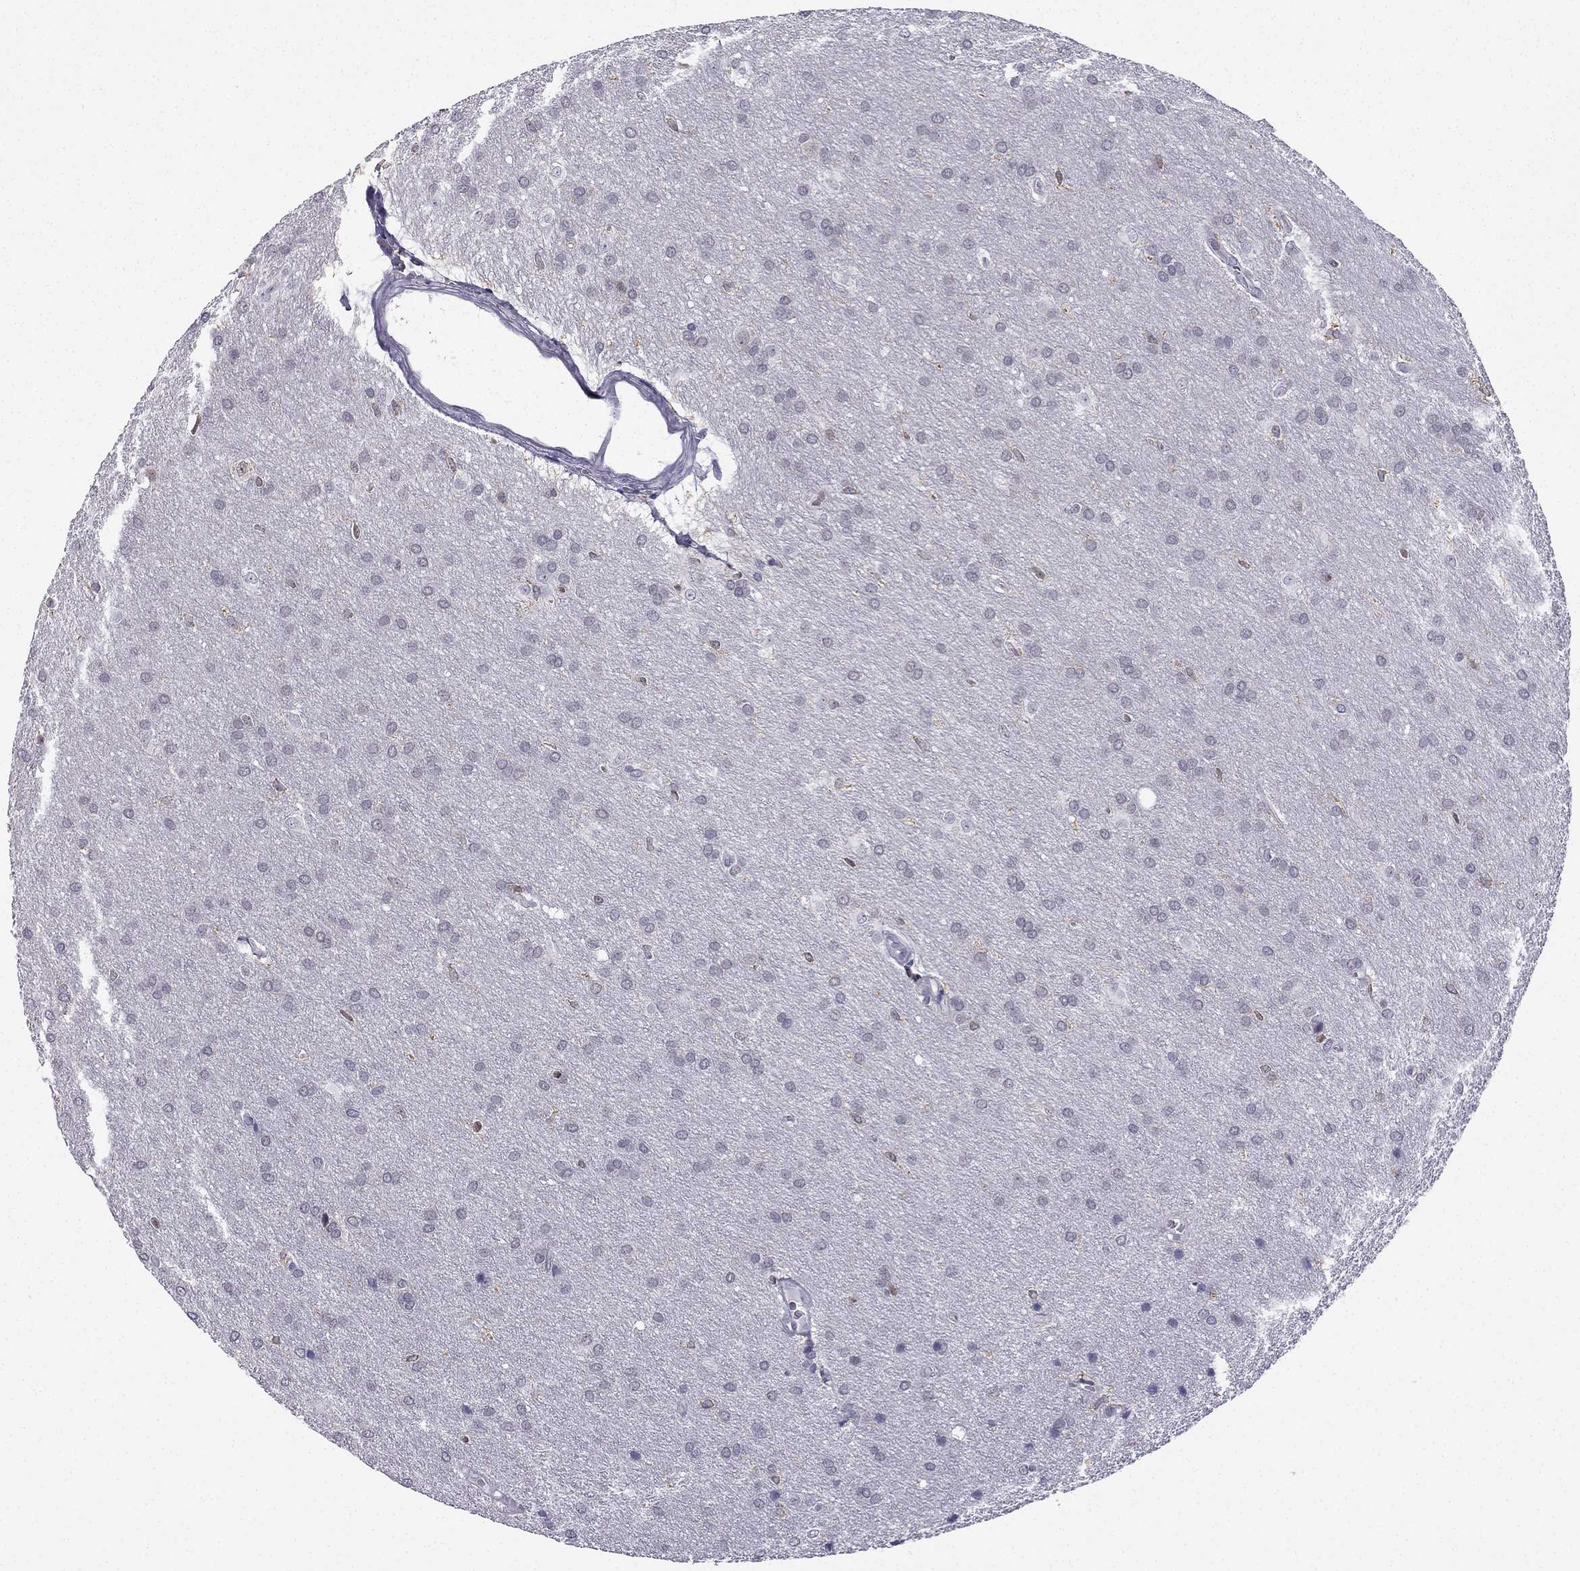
{"staining": {"intensity": "negative", "quantity": "none", "location": "none"}, "tissue": "glioma", "cell_type": "Tumor cells", "image_type": "cancer", "snomed": [{"axis": "morphology", "description": "Glioma, malignant, Low grade"}, {"axis": "topography", "description": "Brain"}], "caption": "DAB (3,3'-diaminobenzidine) immunohistochemical staining of human malignant glioma (low-grade) exhibits no significant expression in tumor cells.", "gene": "CCK", "patient": {"sex": "female", "age": 32}}